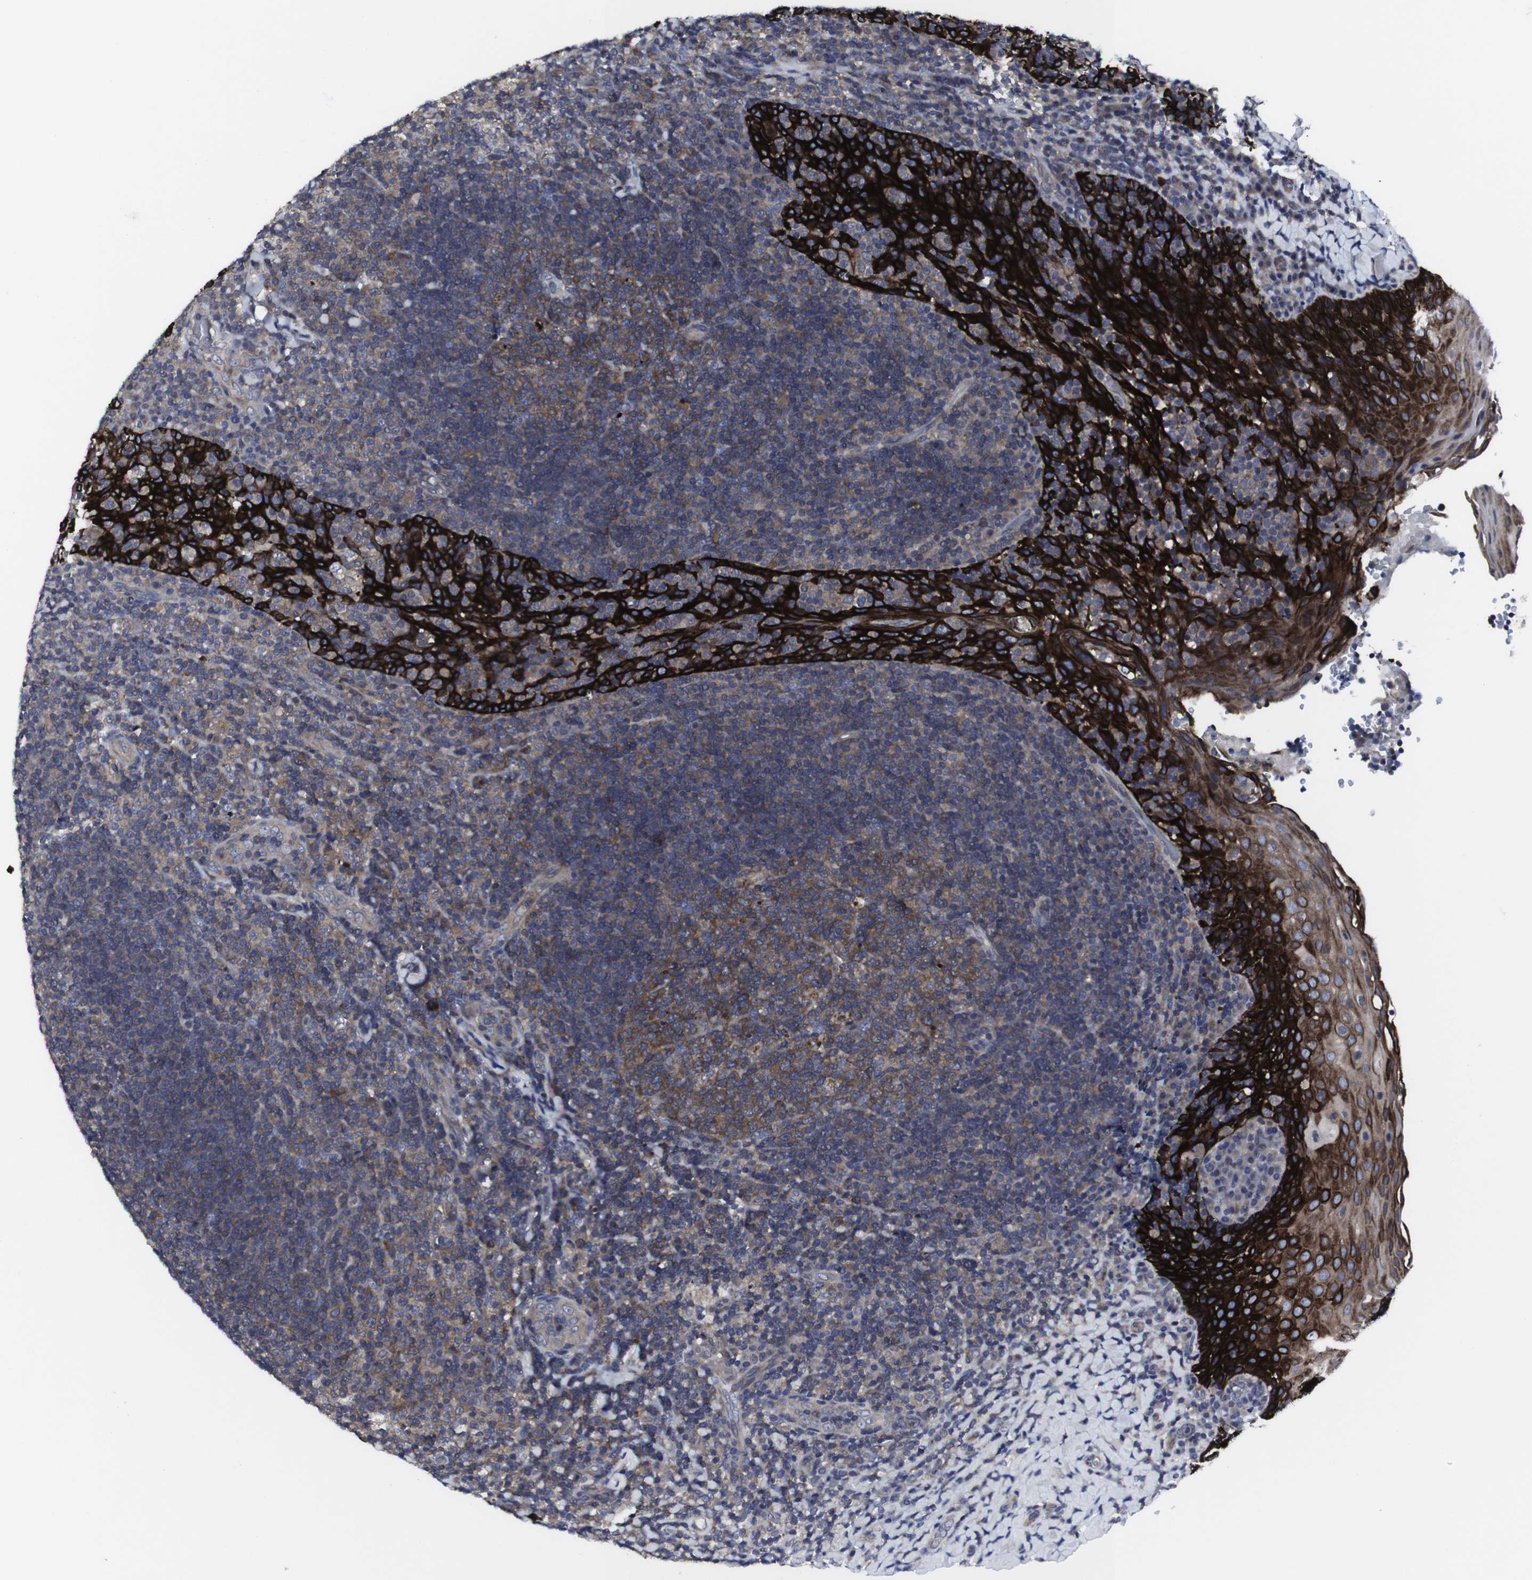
{"staining": {"intensity": "moderate", "quantity": ">75%", "location": "cytoplasmic/membranous"}, "tissue": "tonsil", "cell_type": "Germinal center cells", "image_type": "normal", "snomed": [{"axis": "morphology", "description": "Normal tissue, NOS"}, {"axis": "topography", "description": "Tonsil"}], "caption": "Brown immunohistochemical staining in unremarkable human tonsil displays moderate cytoplasmic/membranous expression in about >75% of germinal center cells.", "gene": "HPRT1", "patient": {"sex": "male", "age": 17}}